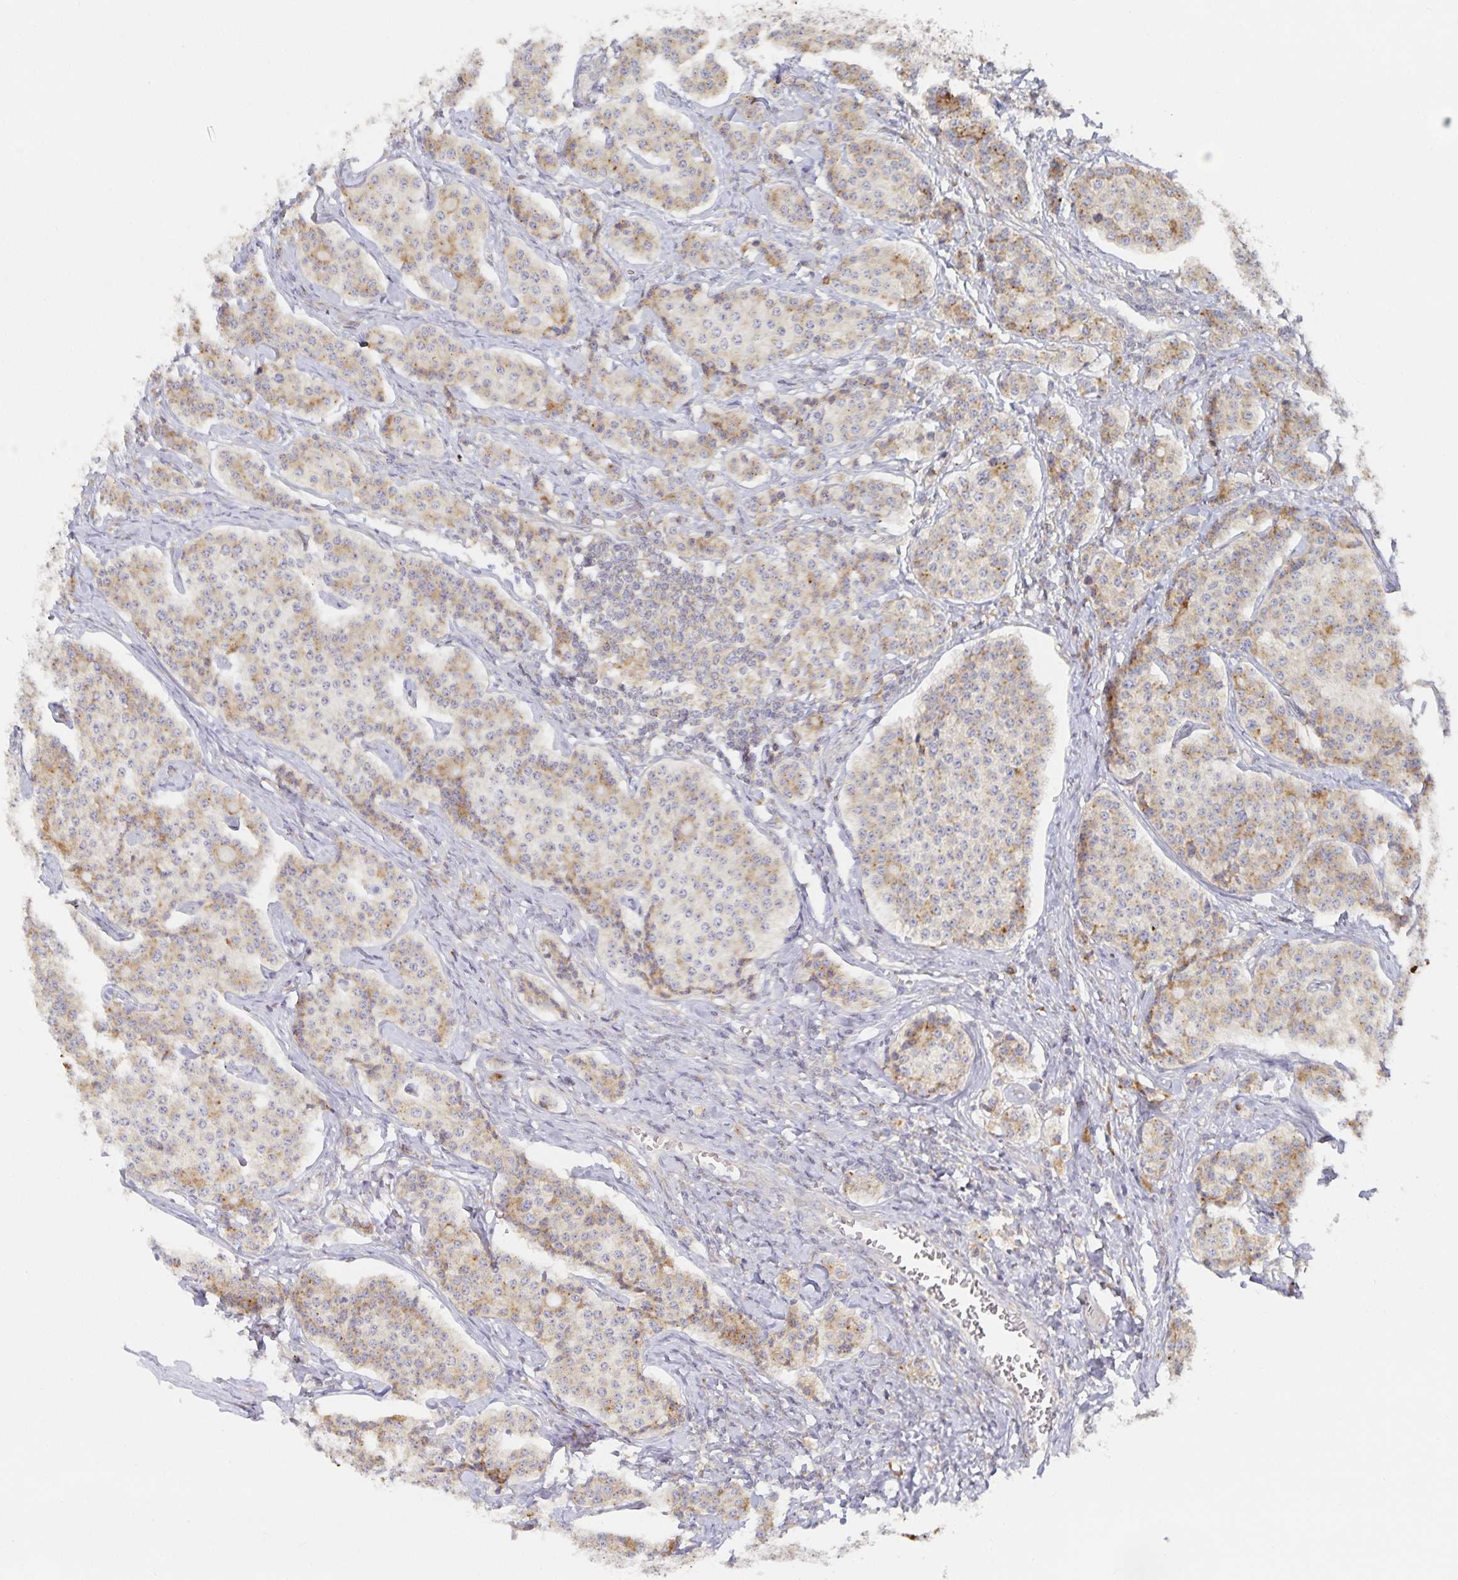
{"staining": {"intensity": "weak", "quantity": "<25%", "location": "cytoplasmic/membranous"}, "tissue": "carcinoid", "cell_type": "Tumor cells", "image_type": "cancer", "snomed": [{"axis": "morphology", "description": "Carcinoid, malignant, NOS"}, {"axis": "topography", "description": "Small intestine"}], "caption": "High magnification brightfield microscopy of malignant carcinoid stained with DAB (3,3'-diaminobenzidine) (brown) and counterstained with hematoxylin (blue): tumor cells show no significant positivity.", "gene": "NOMO1", "patient": {"sex": "female", "age": 64}}